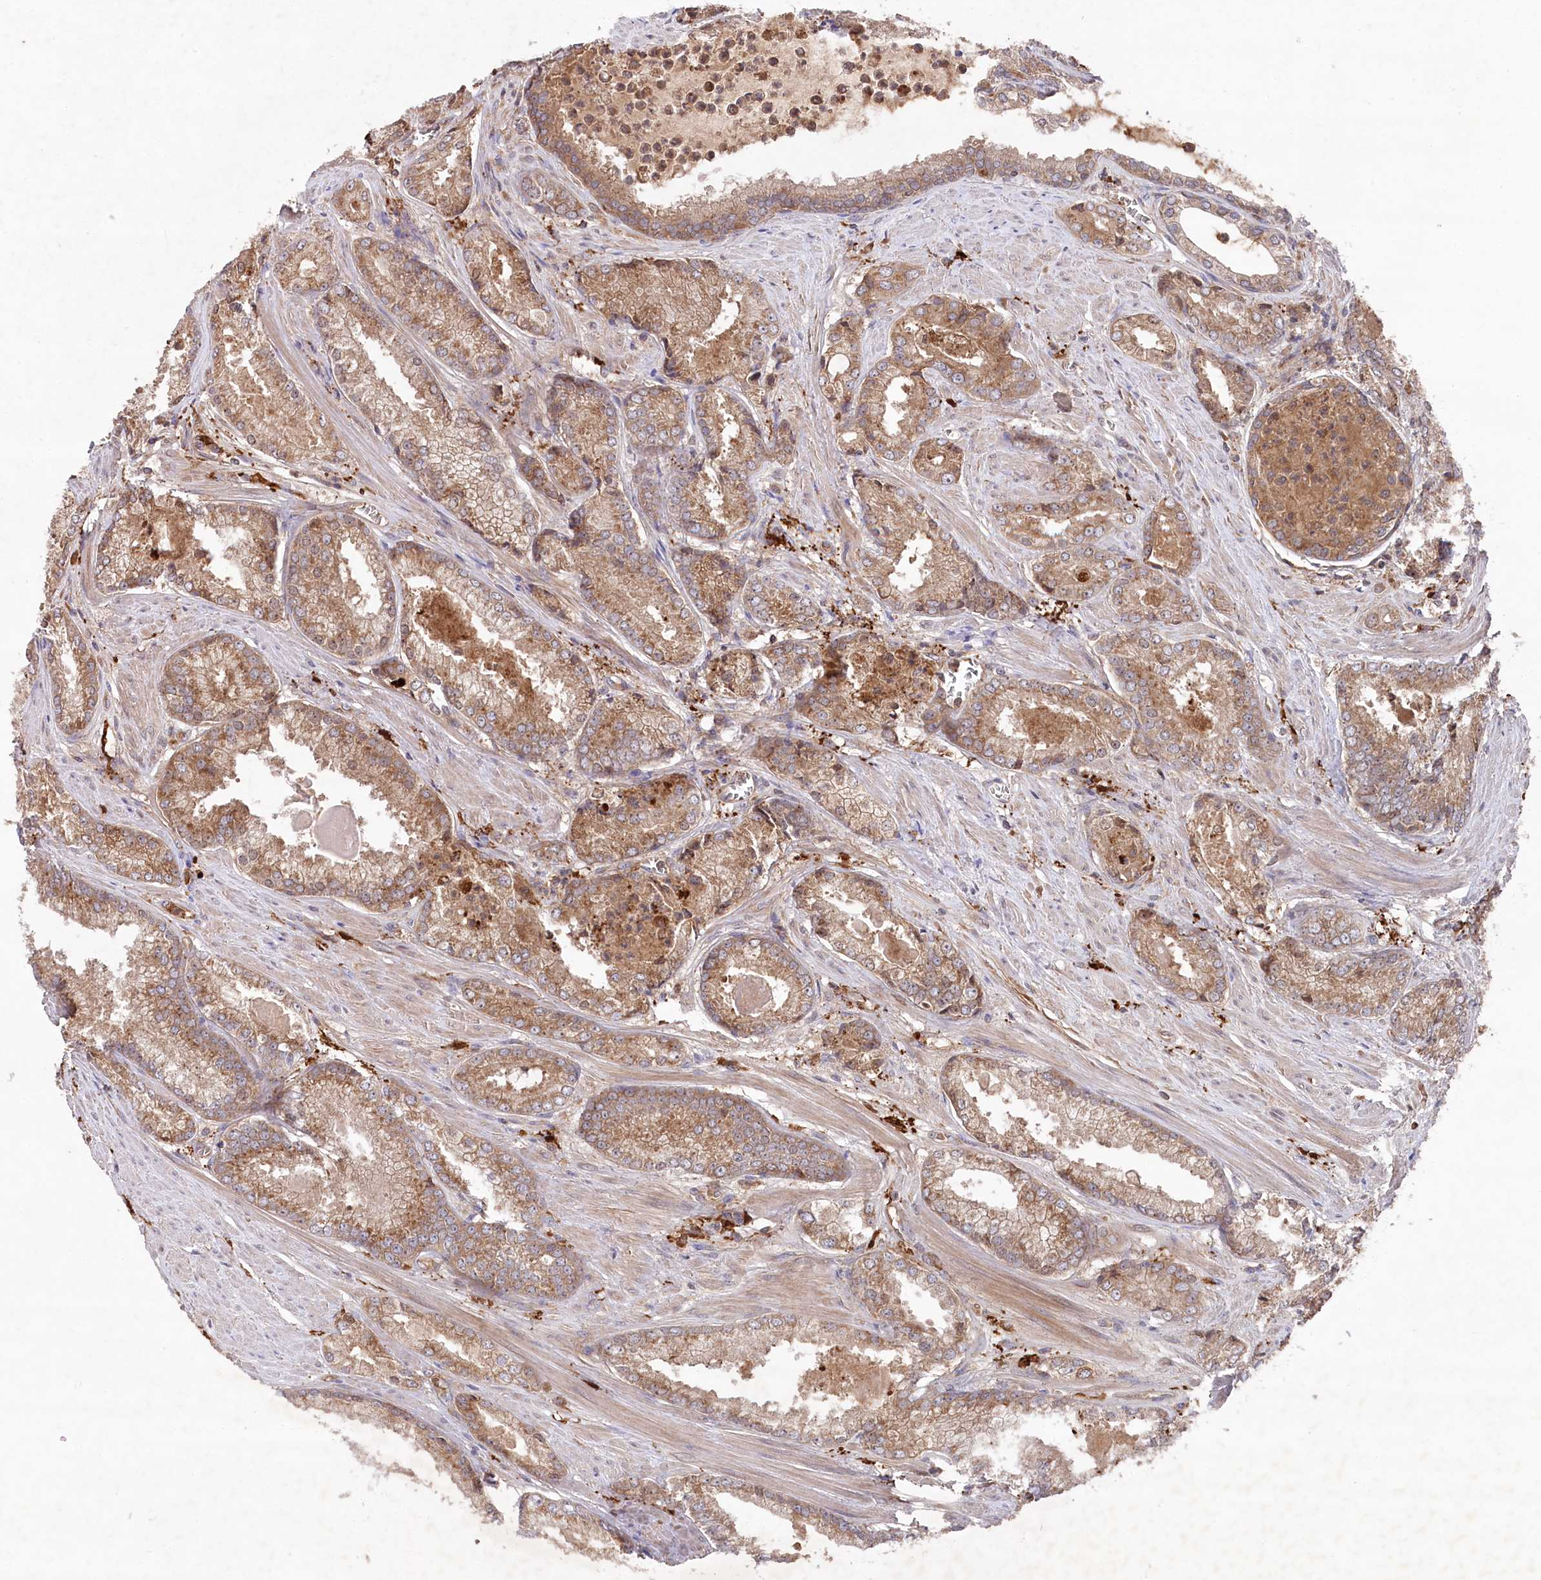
{"staining": {"intensity": "moderate", "quantity": ">75%", "location": "cytoplasmic/membranous"}, "tissue": "prostate cancer", "cell_type": "Tumor cells", "image_type": "cancer", "snomed": [{"axis": "morphology", "description": "Adenocarcinoma, Low grade"}, {"axis": "topography", "description": "Prostate"}], "caption": "DAB immunohistochemical staining of low-grade adenocarcinoma (prostate) demonstrates moderate cytoplasmic/membranous protein staining in about >75% of tumor cells.", "gene": "PPP1R21", "patient": {"sex": "male", "age": 54}}